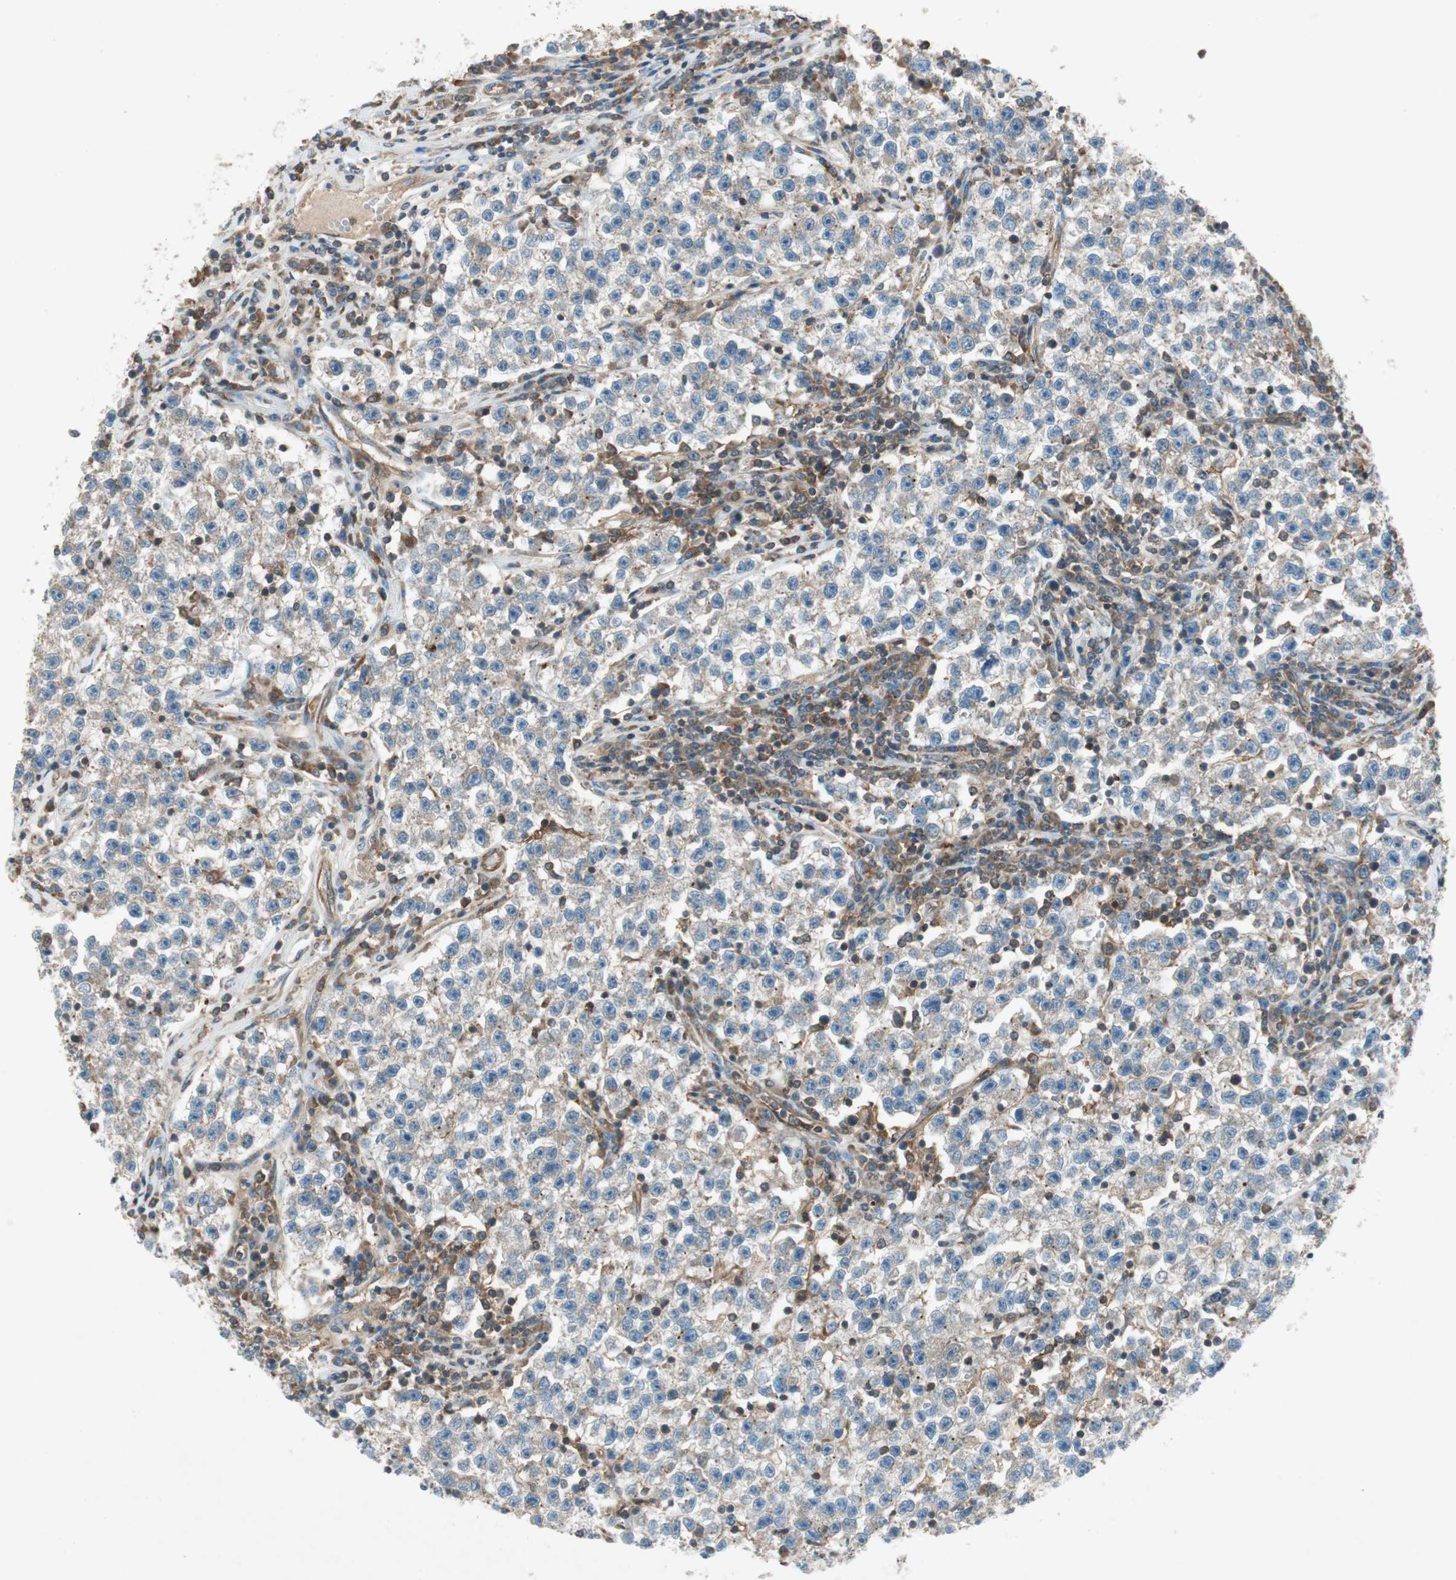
{"staining": {"intensity": "weak", "quantity": ">75%", "location": "cytoplasmic/membranous"}, "tissue": "testis cancer", "cell_type": "Tumor cells", "image_type": "cancer", "snomed": [{"axis": "morphology", "description": "Seminoma, NOS"}, {"axis": "topography", "description": "Testis"}], "caption": "Testis cancer (seminoma) stained for a protein shows weak cytoplasmic/membranous positivity in tumor cells.", "gene": "CHADL", "patient": {"sex": "male", "age": 22}}